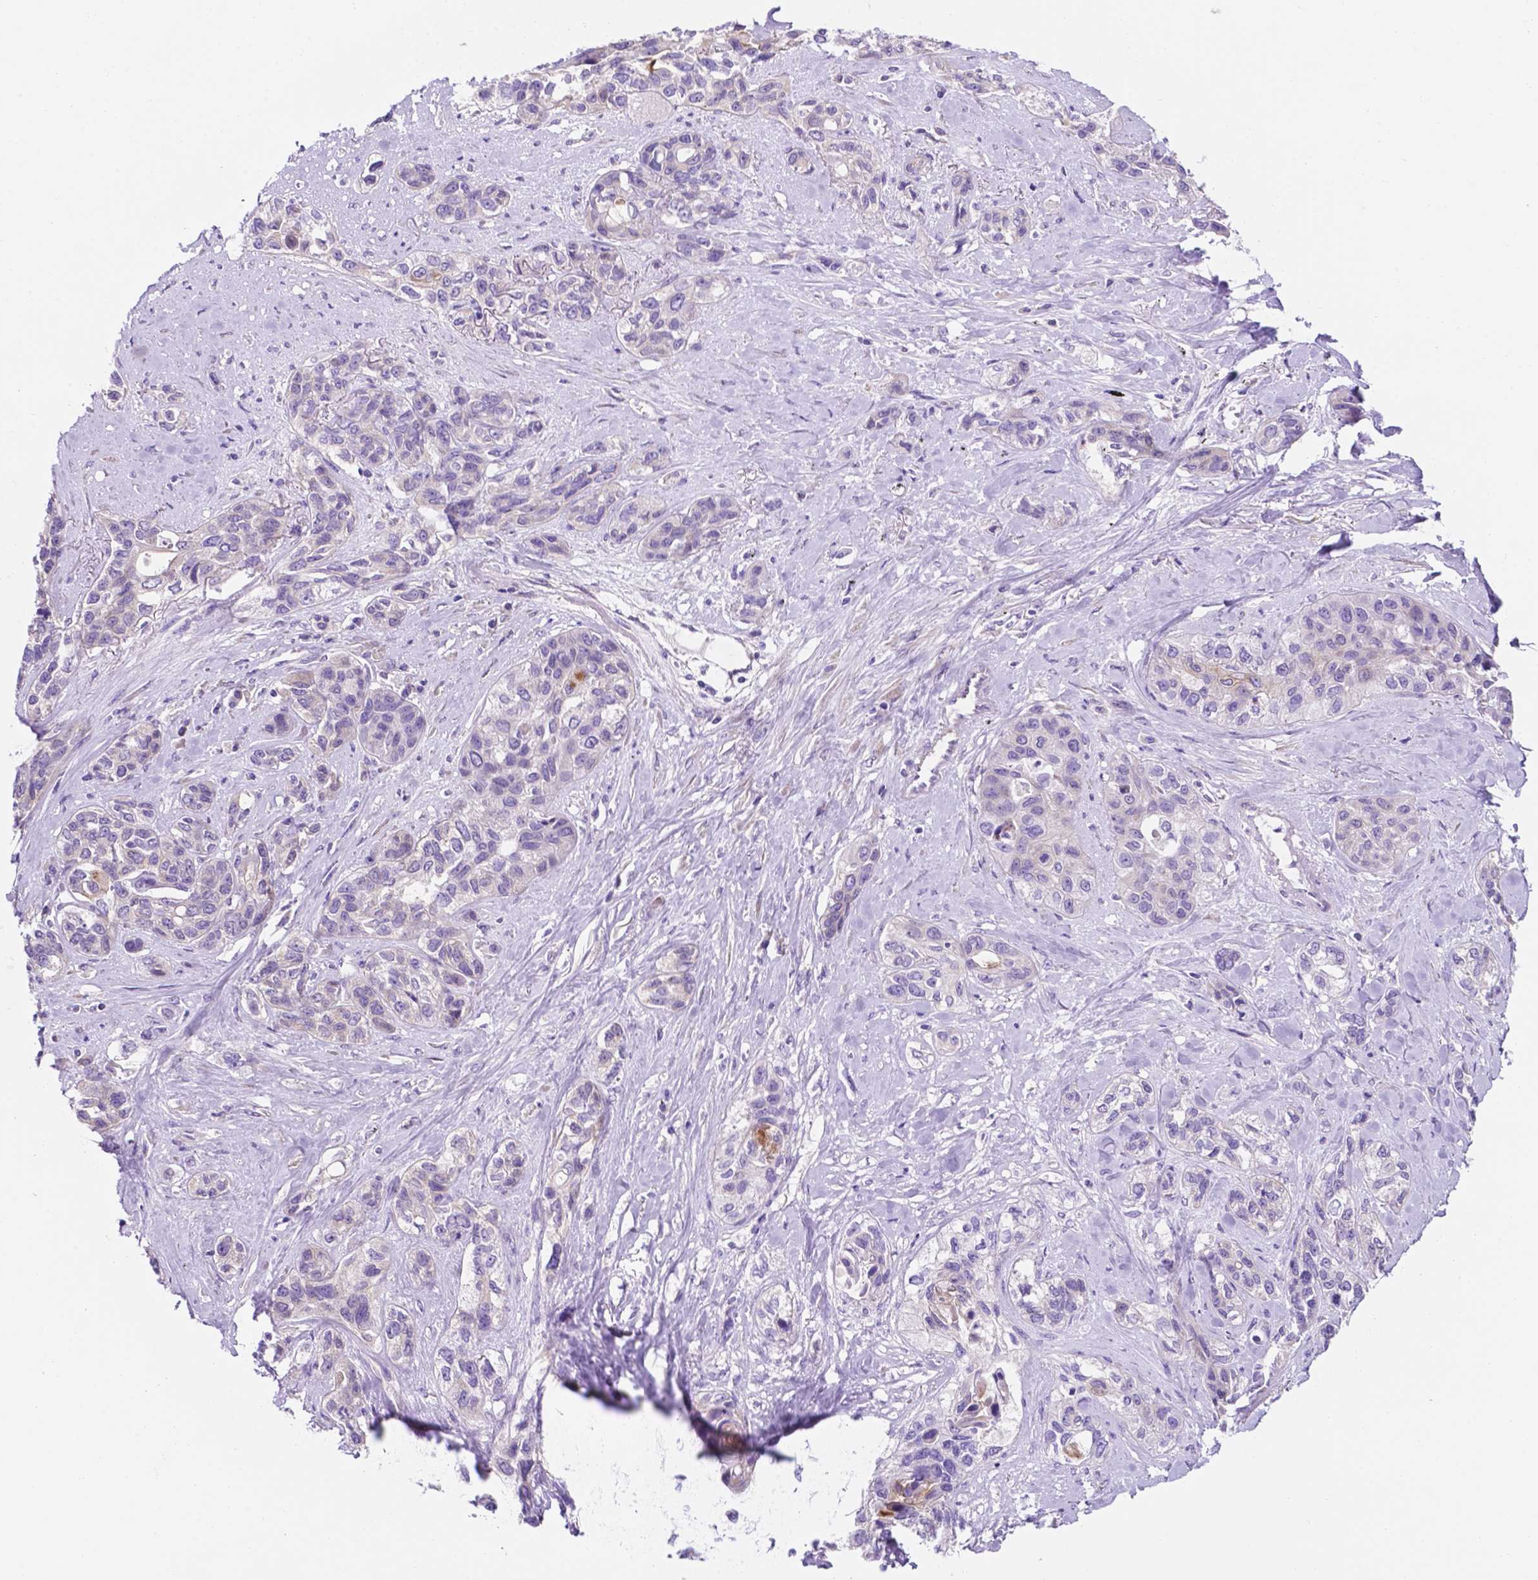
{"staining": {"intensity": "negative", "quantity": "none", "location": "none"}, "tissue": "lung cancer", "cell_type": "Tumor cells", "image_type": "cancer", "snomed": [{"axis": "morphology", "description": "Squamous cell carcinoma, NOS"}, {"axis": "topography", "description": "Lung"}], "caption": "An immunohistochemistry (IHC) histopathology image of lung squamous cell carcinoma is shown. There is no staining in tumor cells of lung squamous cell carcinoma.", "gene": "CEACAM7", "patient": {"sex": "female", "age": 70}}